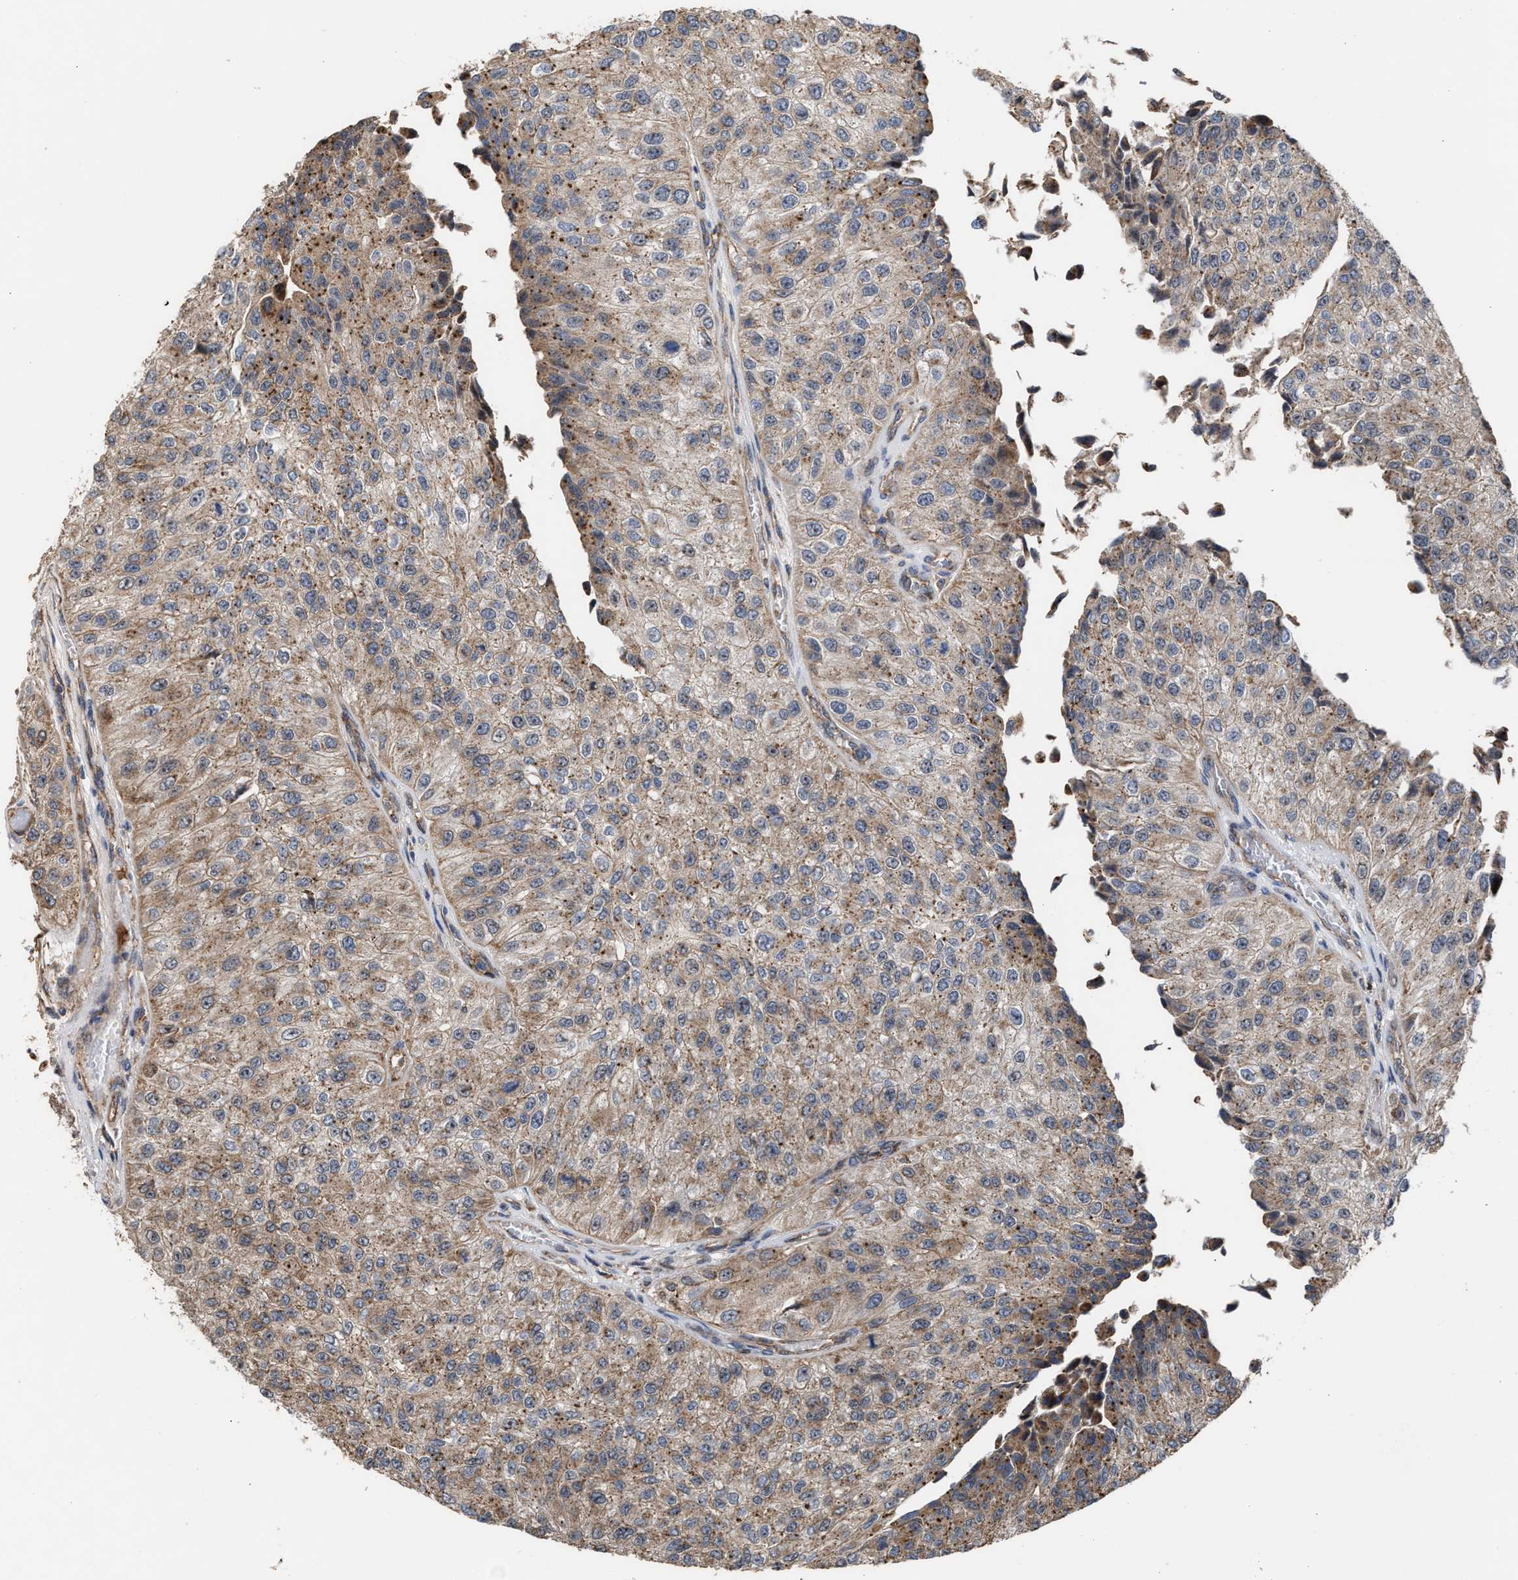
{"staining": {"intensity": "moderate", "quantity": ">75%", "location": "cytoplasmic/membranous"}, "tissue": "urothelial cancer", "cell_type": "Tumor cells", "image_type": "cancer", "snomed": [{"axis": "morphology", "description": "Urothelial carcinoma, High grade"}, {"axis": "topography", "description": "Kidney"}, {"axis": "topography", "description": "Urinary bladder"}], "caption": "Immunohistochemistry photomicrograph of human urothelial carcinoma (high-grade) stained for a protein (brown), which demonstrates medium levels of moderate cytoplasmic/membranous staining in about >75% of tumor cells.", "gene": "EXOSC2", "patient": {"sex": "male", "age": 77}}